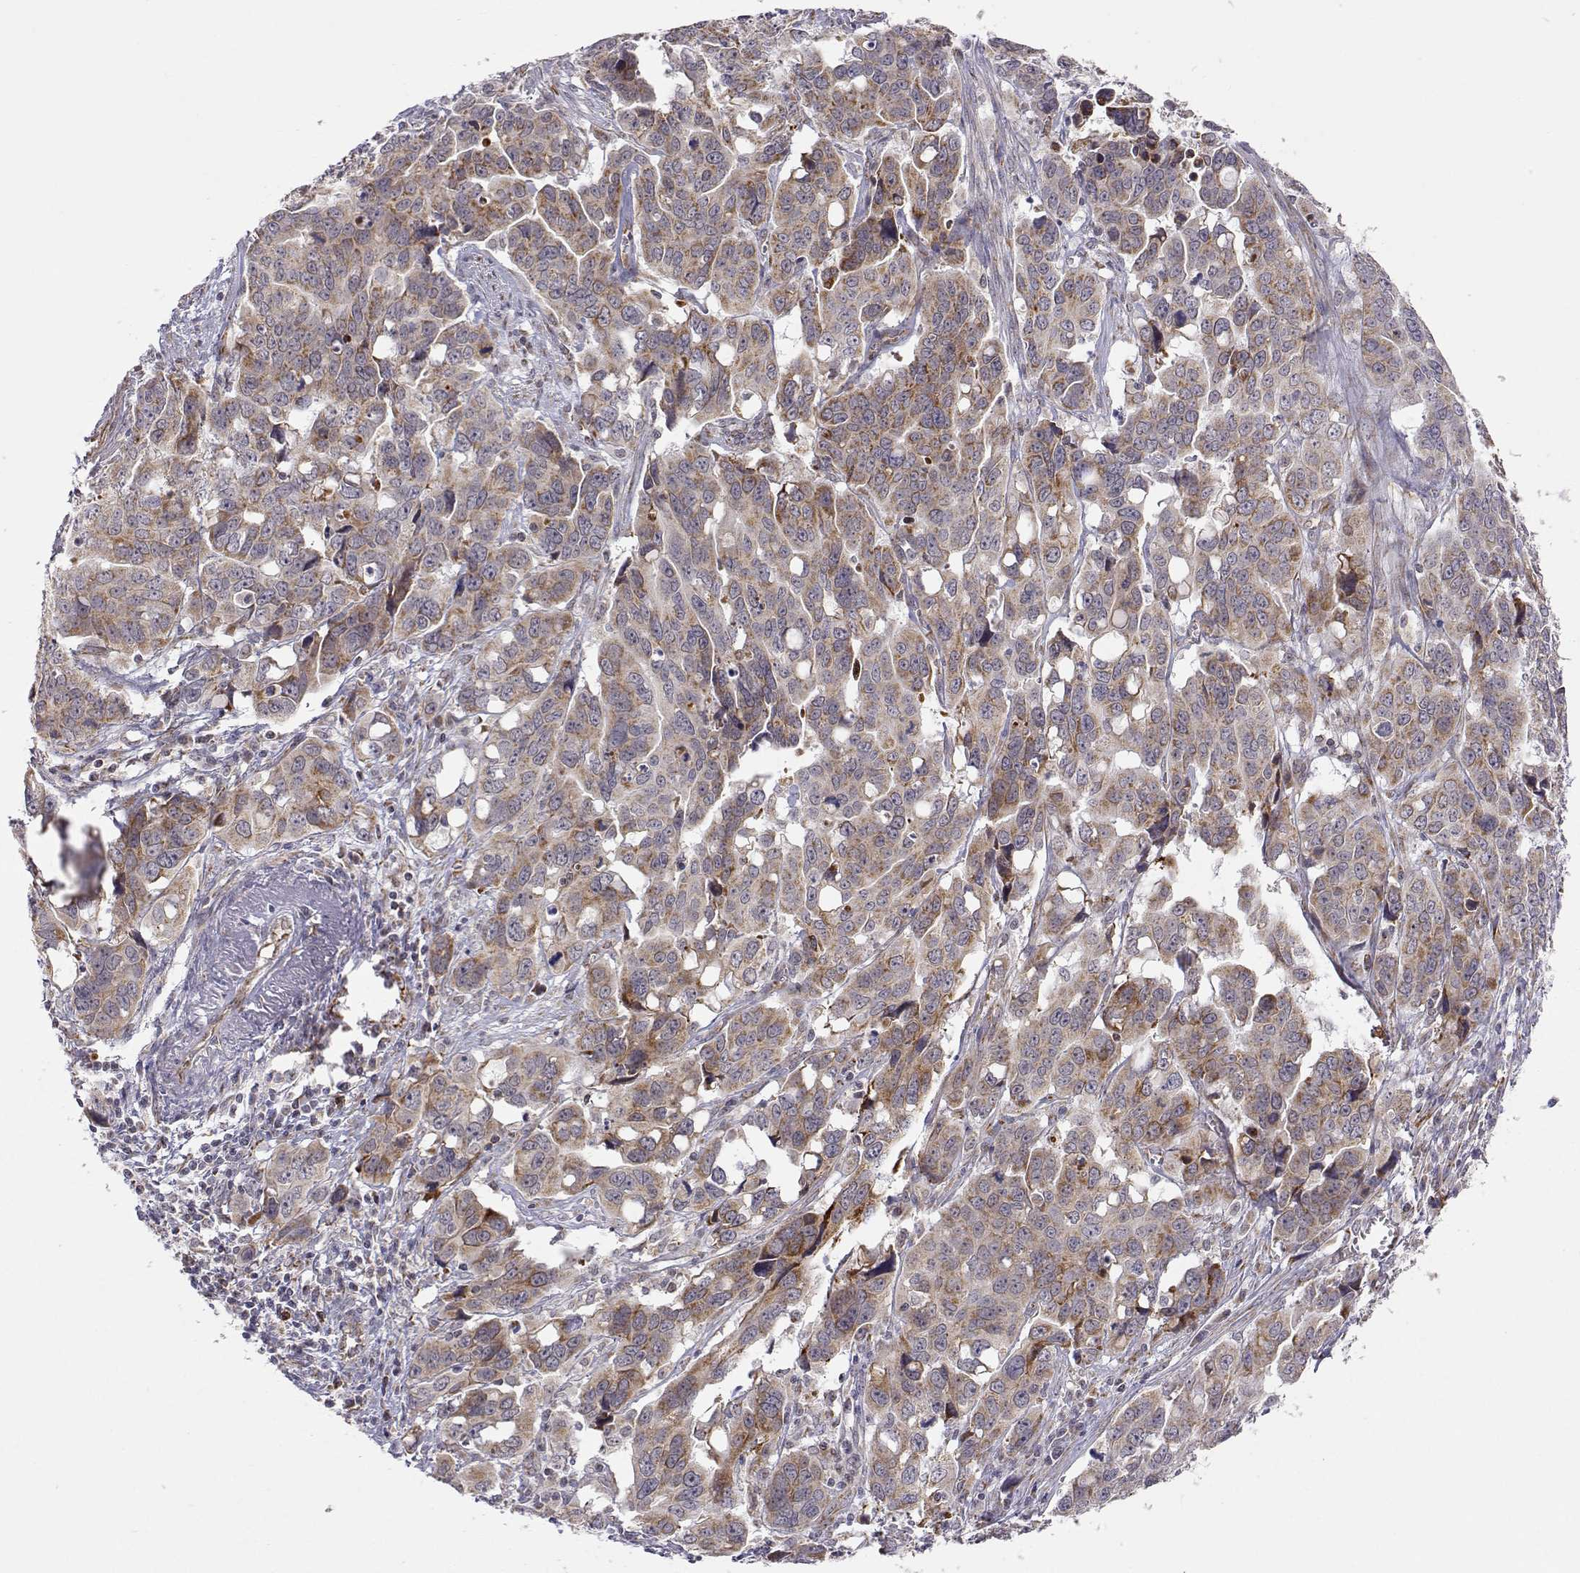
{"staining": {"intensity": "moderate", "quantity": "25%-75%", "location": "cytoplasmic/membranous"}, "tissue": "ovarian cancer", "cell_type": "Tumor cells", "image_type": "cancer", "snomed": [{"axis": "morphology", "description": "Carcinoma, endometroid"}, {"axis": "topography", "description": "Ovary"}], "caption": "An image of ovarian cancer (endometroid carcinoma) stained for a protein shows moderate cytoplasmic/membranous brown staining in tumor cells. Using DAB (3,3'-diaminobenzidine) (brown) and hematoxylin (blue) stains, captured at high magnification using brightfield microscopy.", "gene": "EXOG", "patient": {"sex": "female", "age": 78}}